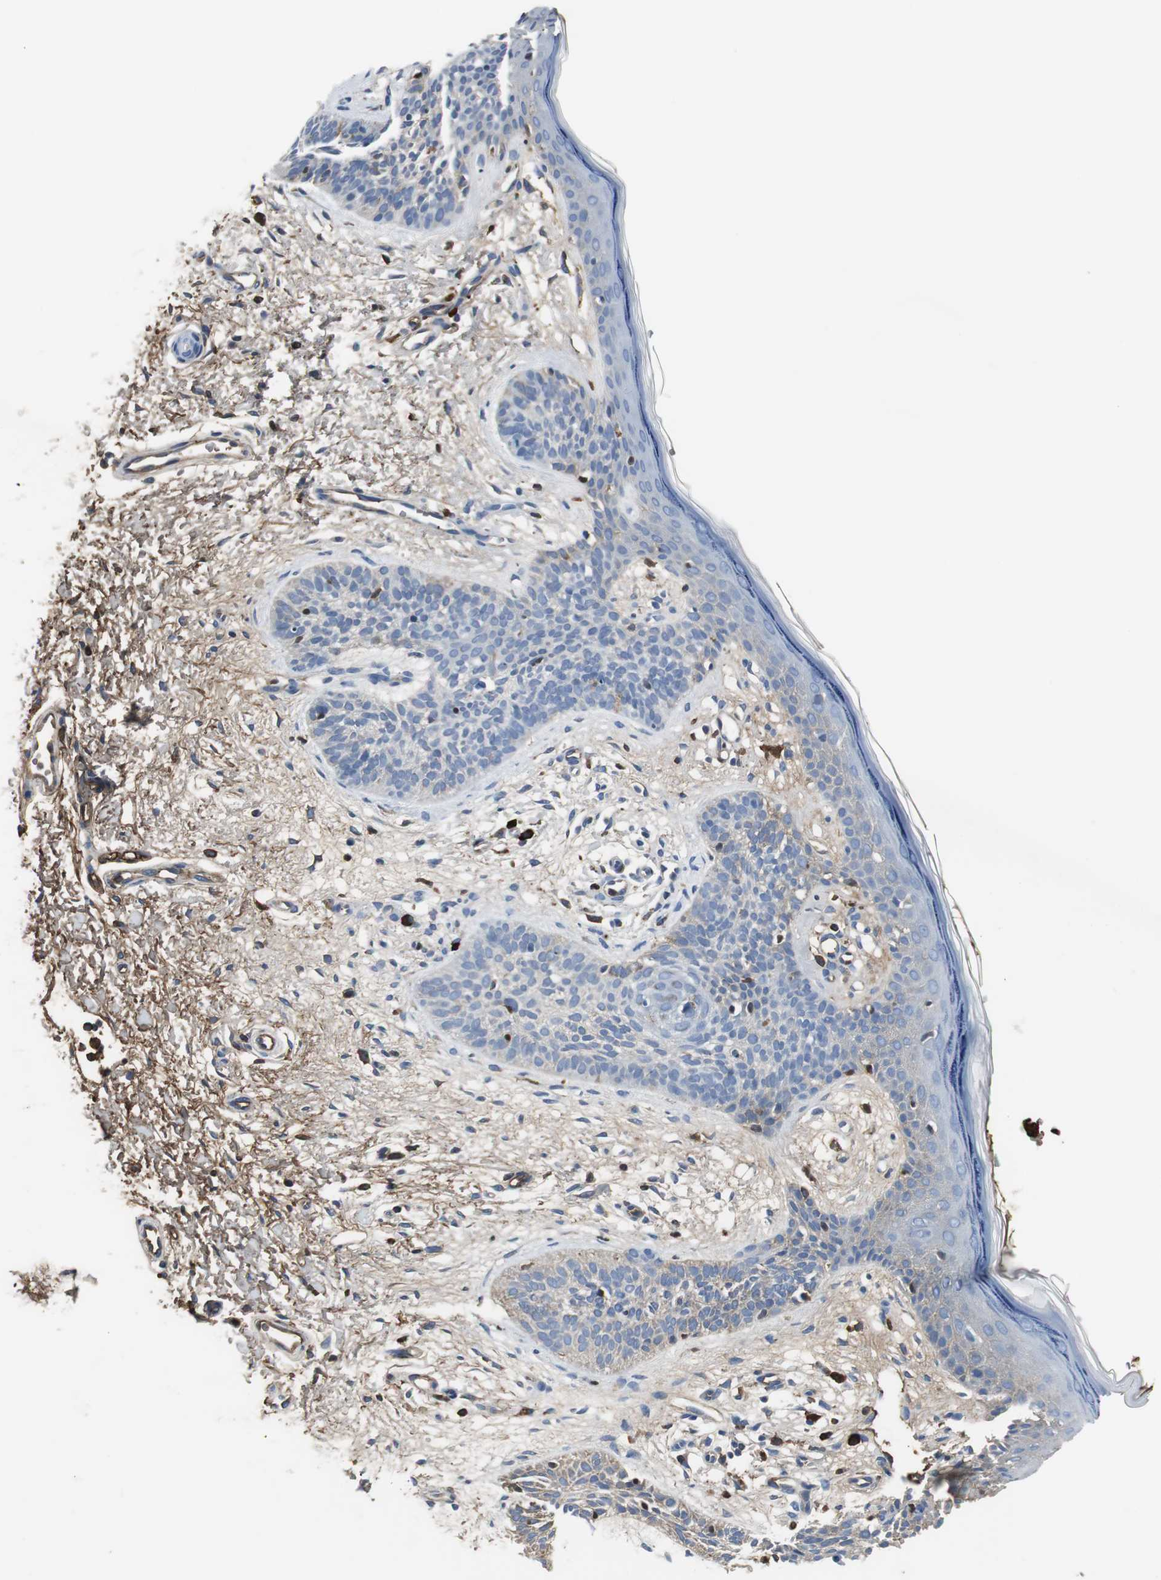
{"staining": {"intensity": "weak", "quantity": "<25%", "location": "cytoplasmic/membranous"}, "tissue": "skin cancer", "cell_type": "Tumor cells", "image_type": "cancer", "snomed": [{"axis": "morphology", "description": "Normal tissue, NOS"}, {"axis": "morphology", "description": "Basal cell carcinoma"}, {"axis": "topography", "description": "Skin"}], "caption": "Skin cancer (basal cell carcinoma) was stained to show a protein in brown. There is no significant expression in tumor cells. (Brightfield microscopy of DAB (3,3'-diaminobenzidine) immunohistochemistry (IHC) at high magnification).", "gene": "IGHA1", "patient": {"sex": "female", "age": 69}}